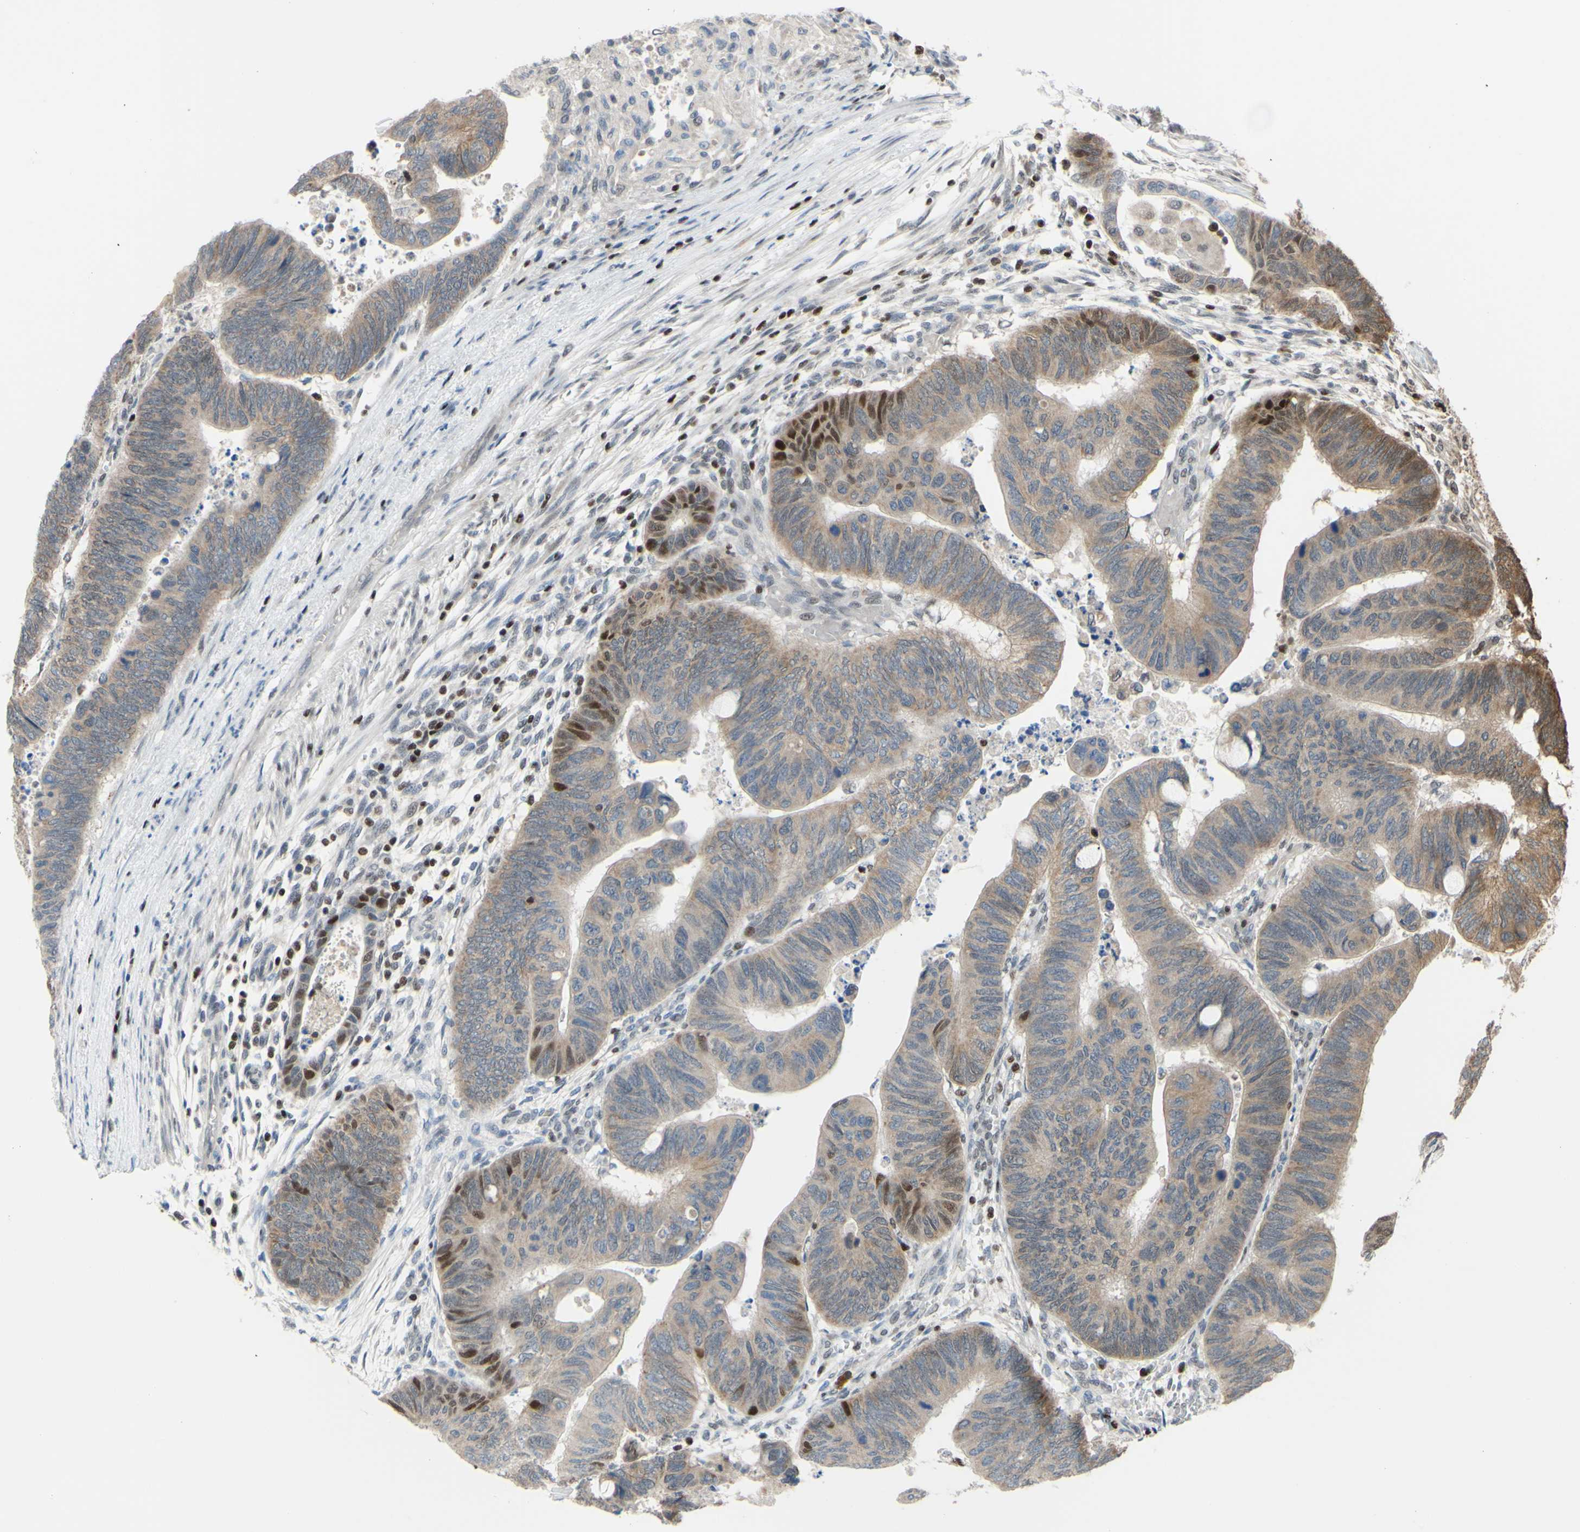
{"staining": {"intensity": "weak", "quantity": ">75%", "location": "cytoplasmic/membranous,nuclear"}, "tissue": "colorectal cancer", "cell_type": "Tumor cells", "image_type": "cancer", "snomed": [{"axis": "morphology", "description": "Normal tissue, NOS"}, {"axis": "morphology", "description": "Adenocarcinoma, NOS"}, {"axis": "topography", "description": "Rectum"}, {"axis": "topography", "description": "Peripheral nerve tissue"}], "caption": "Protein expression analysis of human colorectal cancer reveals weak cytoplasmic/membranous and nuclear positivity in approximately >75% of tumor cells.", "gene": "SP4", "patient": {"sex": "male", "age": 92}}